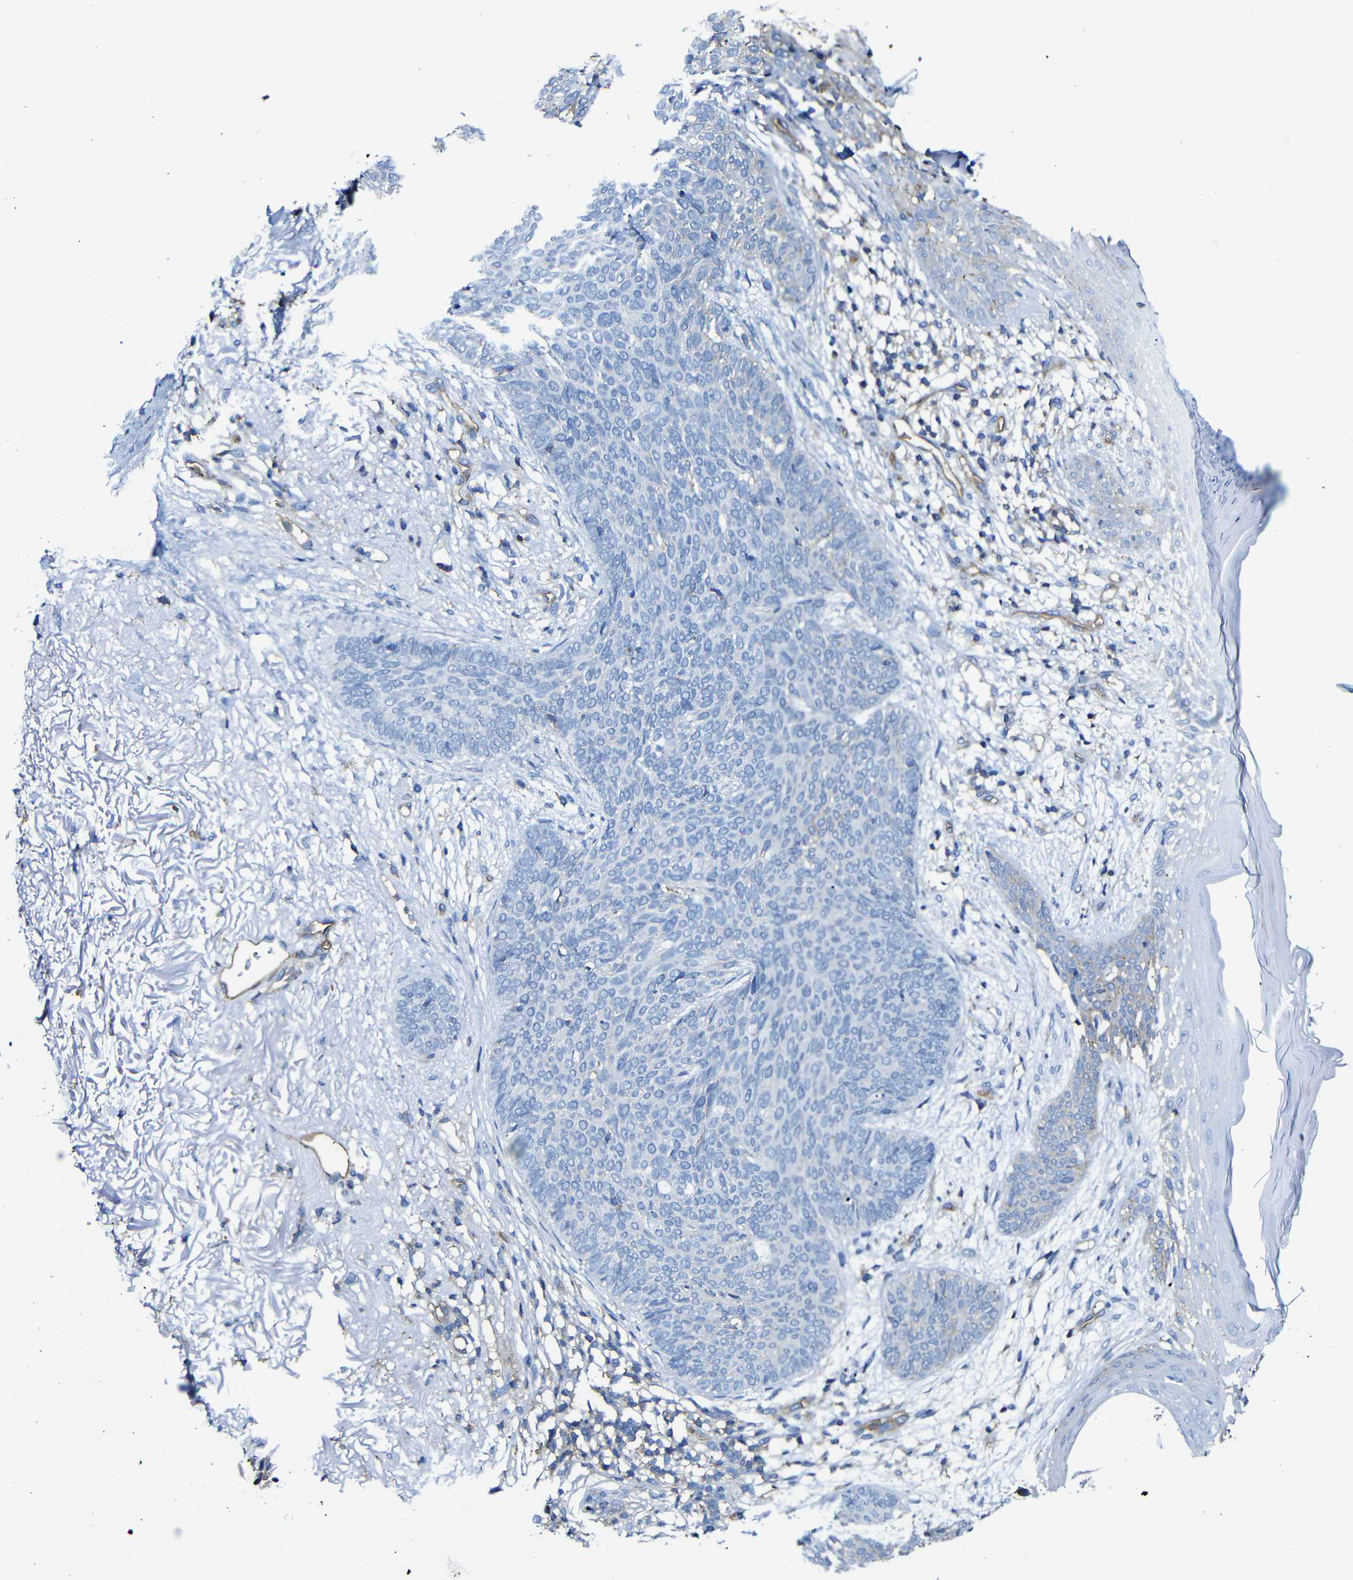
{"staining": {"intensity": "negative", "quantity": "none", "location": "none"}, "tissue": "skin cancer", "cell_type": "Tumor cells", "image_type": "cancer", "snomed": [{"axis": "morphology", "description": "Normal tissue, NOS"}, {"axis": "morphology", "description": "Basal cell carcinoma"}, {"axis": "topography", "description": "Skin"}], "caption": "High magnification brightfield microscopy of skin cancer stained with DAB (3,3'-diaminobenzidine) (brown) and counterstained with hematoxylin (blue): tumor cells show no significant expression.", "gene": "MSN", "patient": {"sex": "female", "age": 70}}